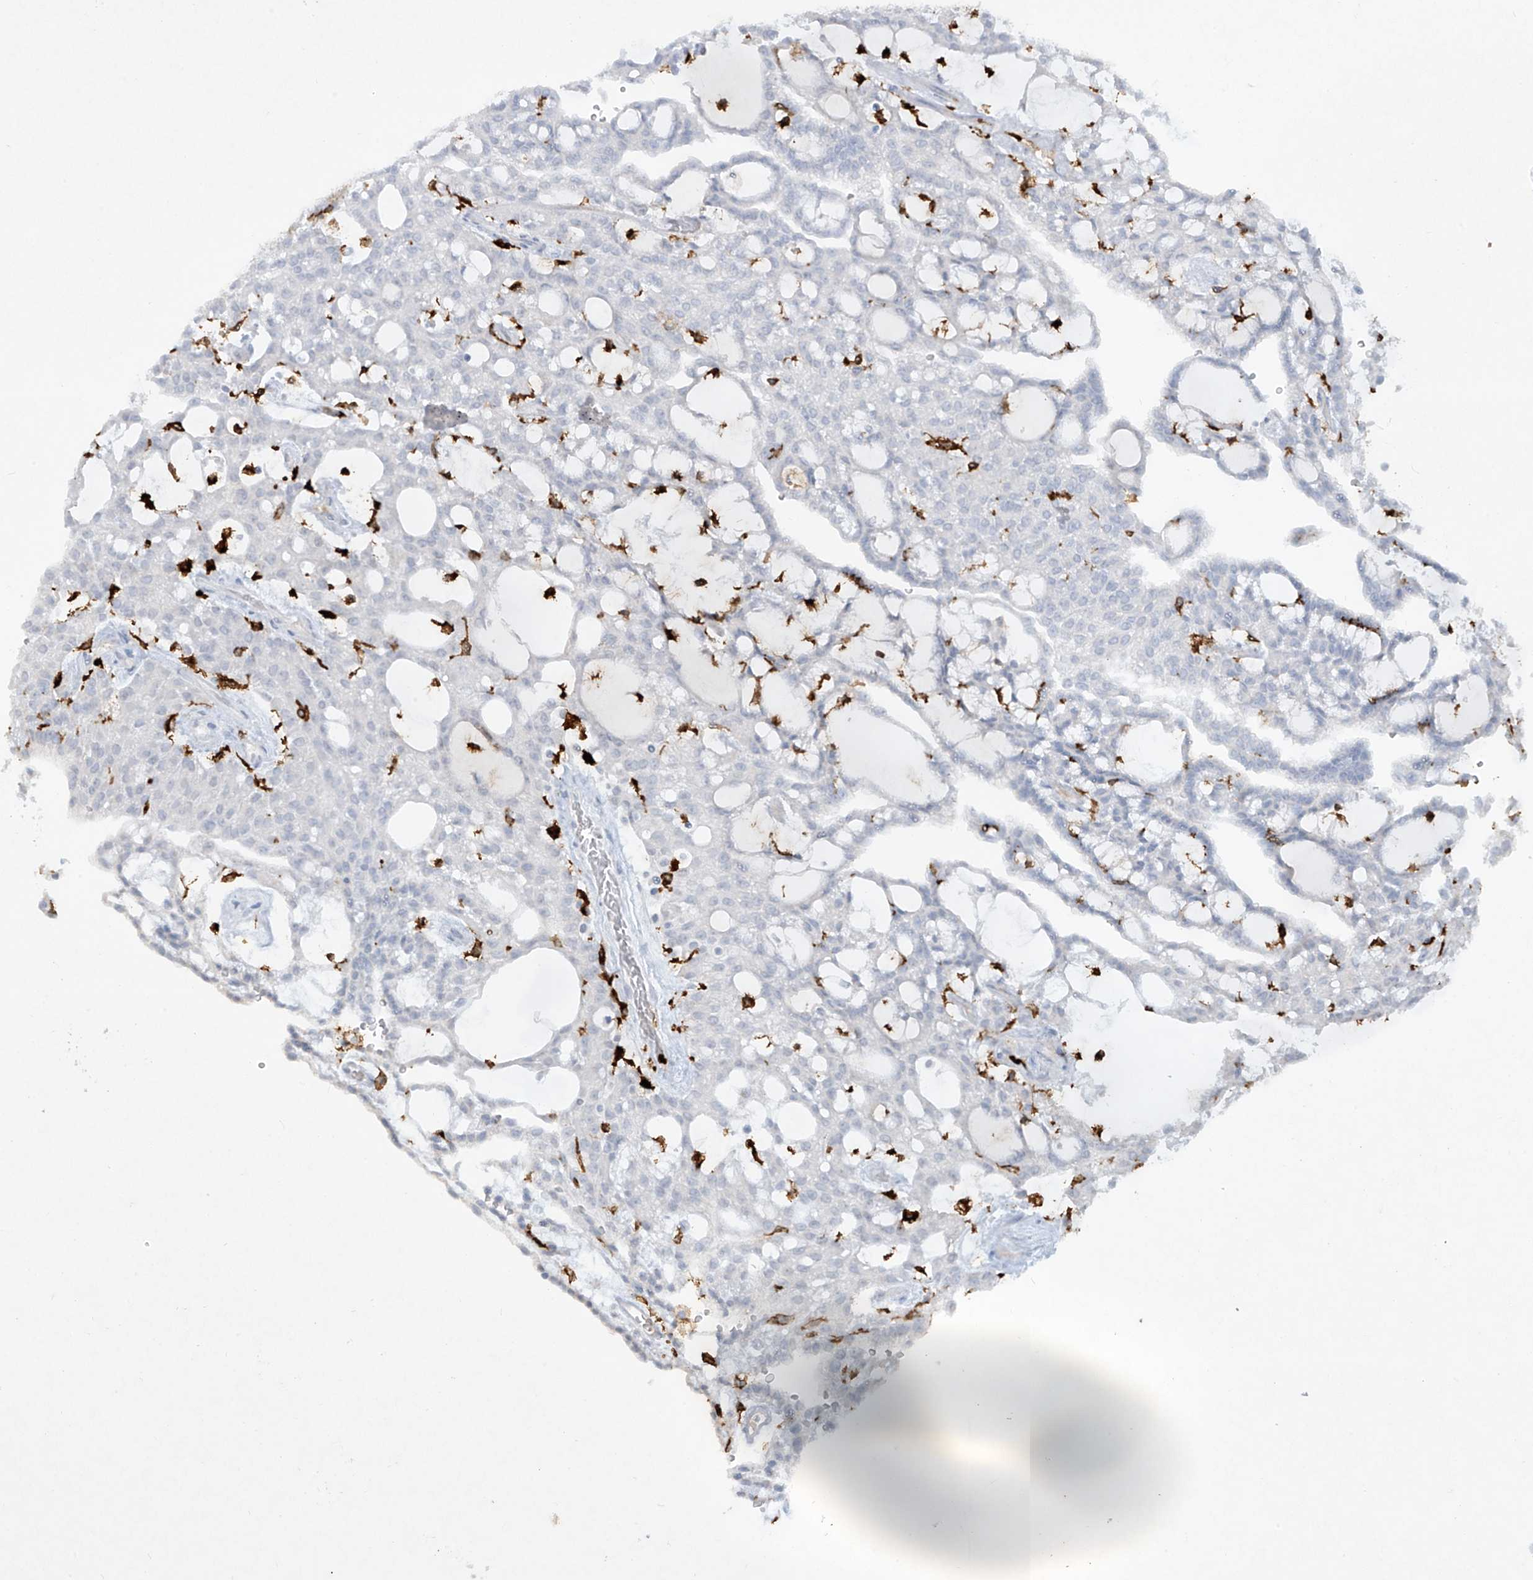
{"staining": {"intensity": "negative", "quantity": "none", "location": "none"}, "tissue": "renal cancer", "cell_type": "Tumor cells", "image_type": "cancer", "snomed": [{"axis": "morphology", "description": "Adenocarcinoma, NOS"}, {"axis": "topography", "description": "Kidney"}], "caption": "Immunohistochemistry (IHC) image of neoplastic tissue: renal adenocarcinoma stained with DAB (3,3'-diaminobenzidine) shows no significant protein staining in tumor cells.", "gene": "FCGR3A", "patient": {"sex": "male", "age": 63}}